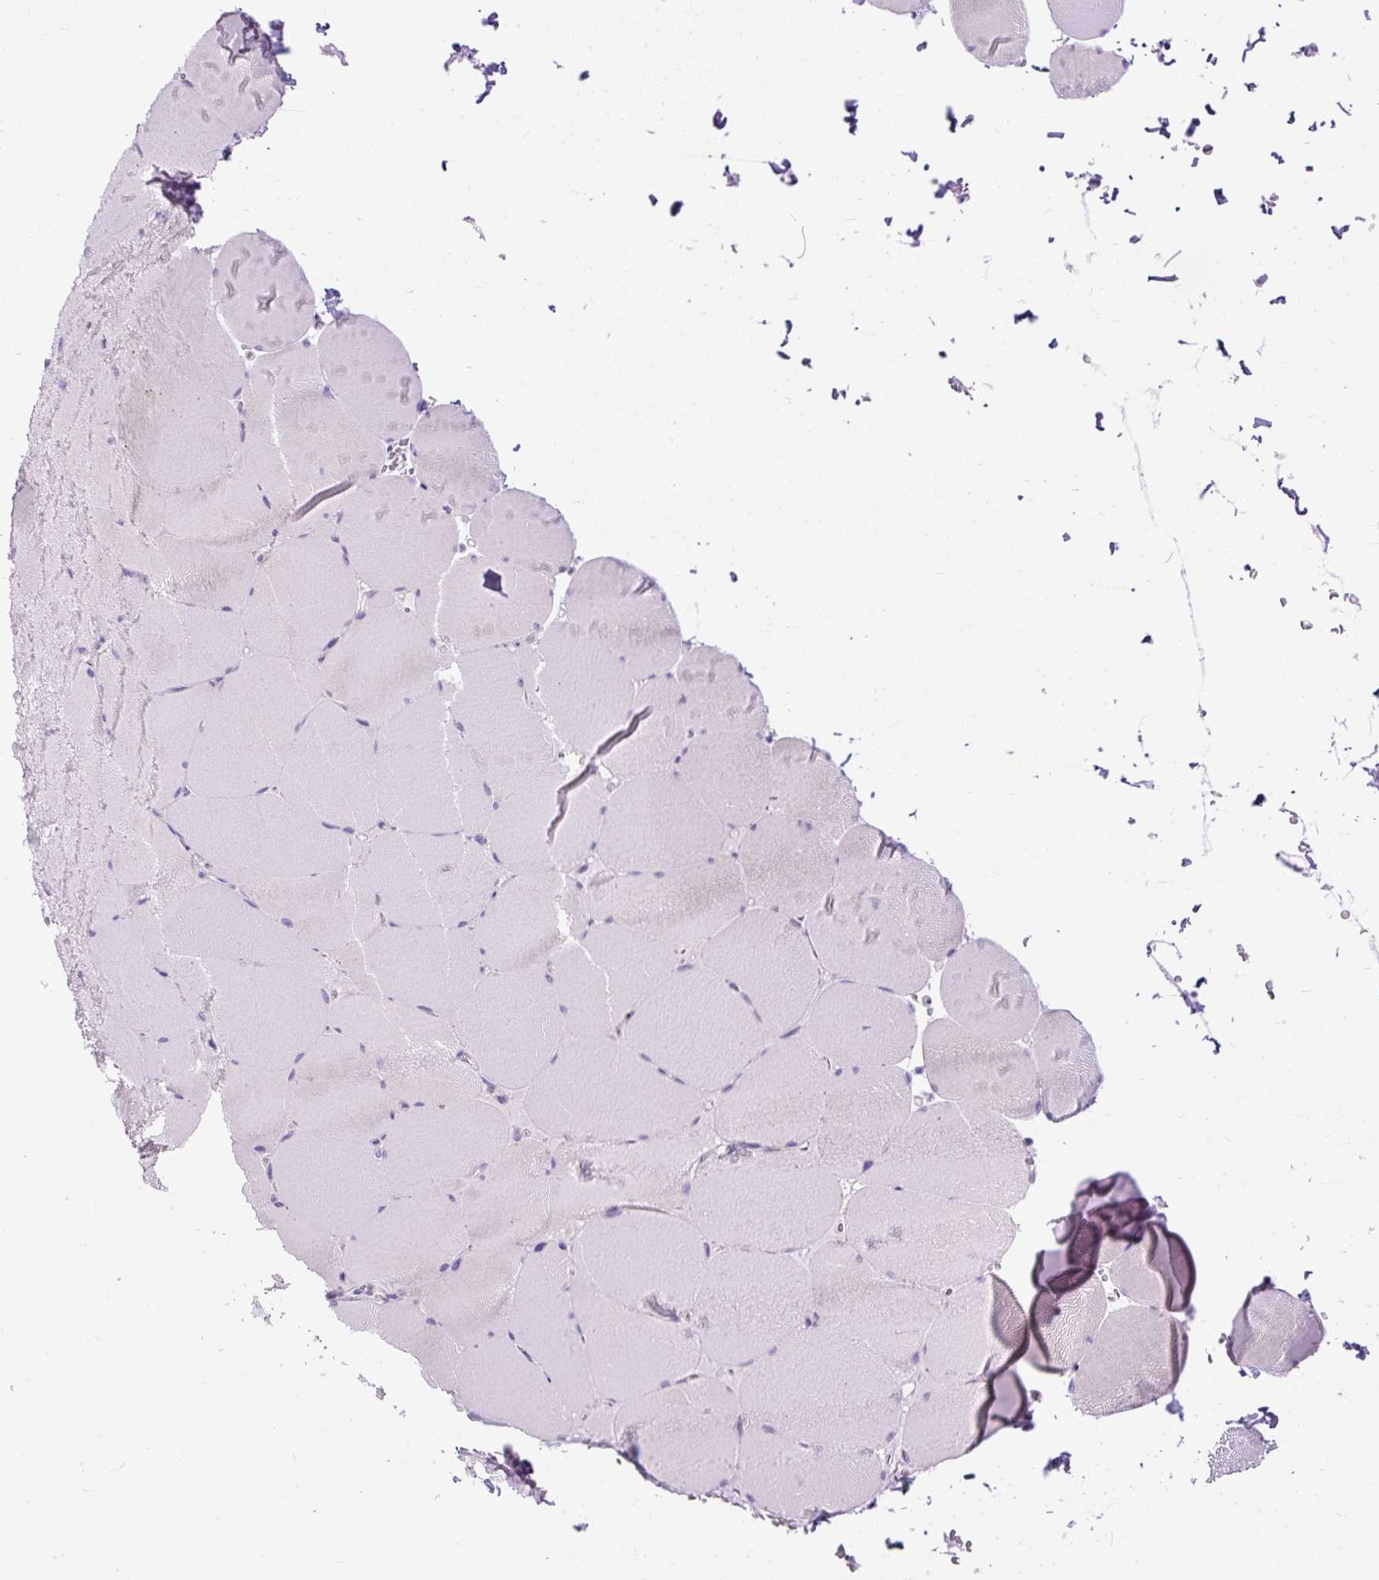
{"staining": {"intensity": "negative", "quantity": "none", "location": "none"}, "tissue": "skeletal muscle", "cell_type": "Myocytes", "image_type": "normal", "snomed": [{"axis": "morphology", "description": "Normal tissue, NOS"}, {"axis": "topography", "description": "Skeletal muscle"}, {"axis": "topography", "description": "Head-Neck"}], "caption": "A photomicrograph of skeletal muscle stained for a protein reveals no brown staining in myocytes. The staining is performed using DAB brown chromogen with nuclei counter-stained in using hematoxylin.", "gene": "SYBU", "patient": {"sex": "male", "age": 66}}